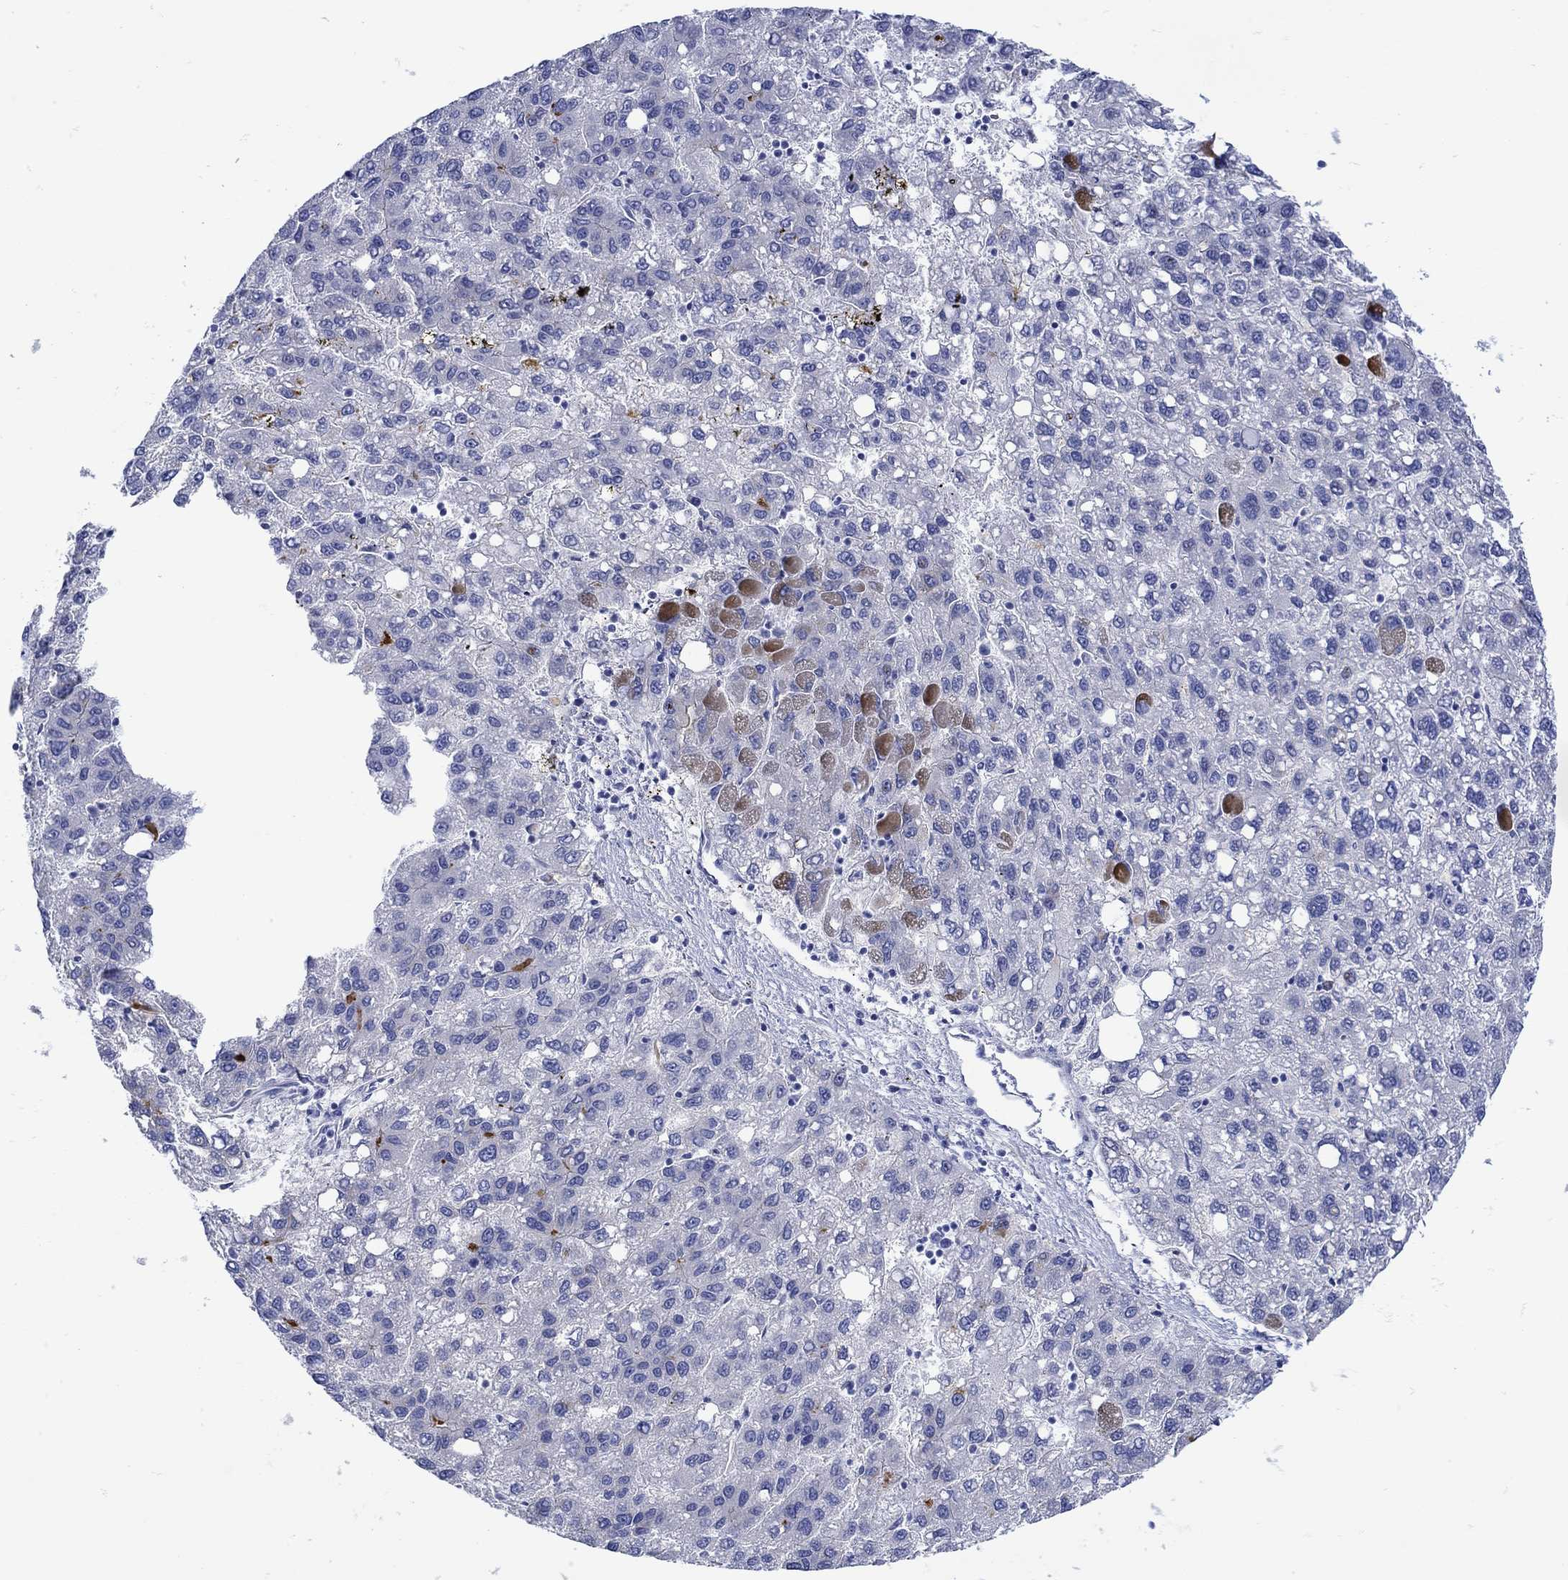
{"staining": {"intensity": "strong", "quantity": "<25%", "location": "cytoplasmic/membranous"}, "tissue": "liver cancer", "cell_type": "Tumor cells", "image_type": "cancer", "snomed": [{"axis": "morphology", "description": "Carcinoma, Hepatocellular, NOS"}, {"axis": "topography", "description": "Liver"}], "caption": "Tumor cells show strong cytoplasmic/membranous expression in about <25% of cells in liver cancer. (DAB (3,3'-diaminobenzidine) IHC, brown staining for protein, blue staining for nuclei).", "gene": "ANKMY1", "patient": {"sex": "female", "age": 82}}